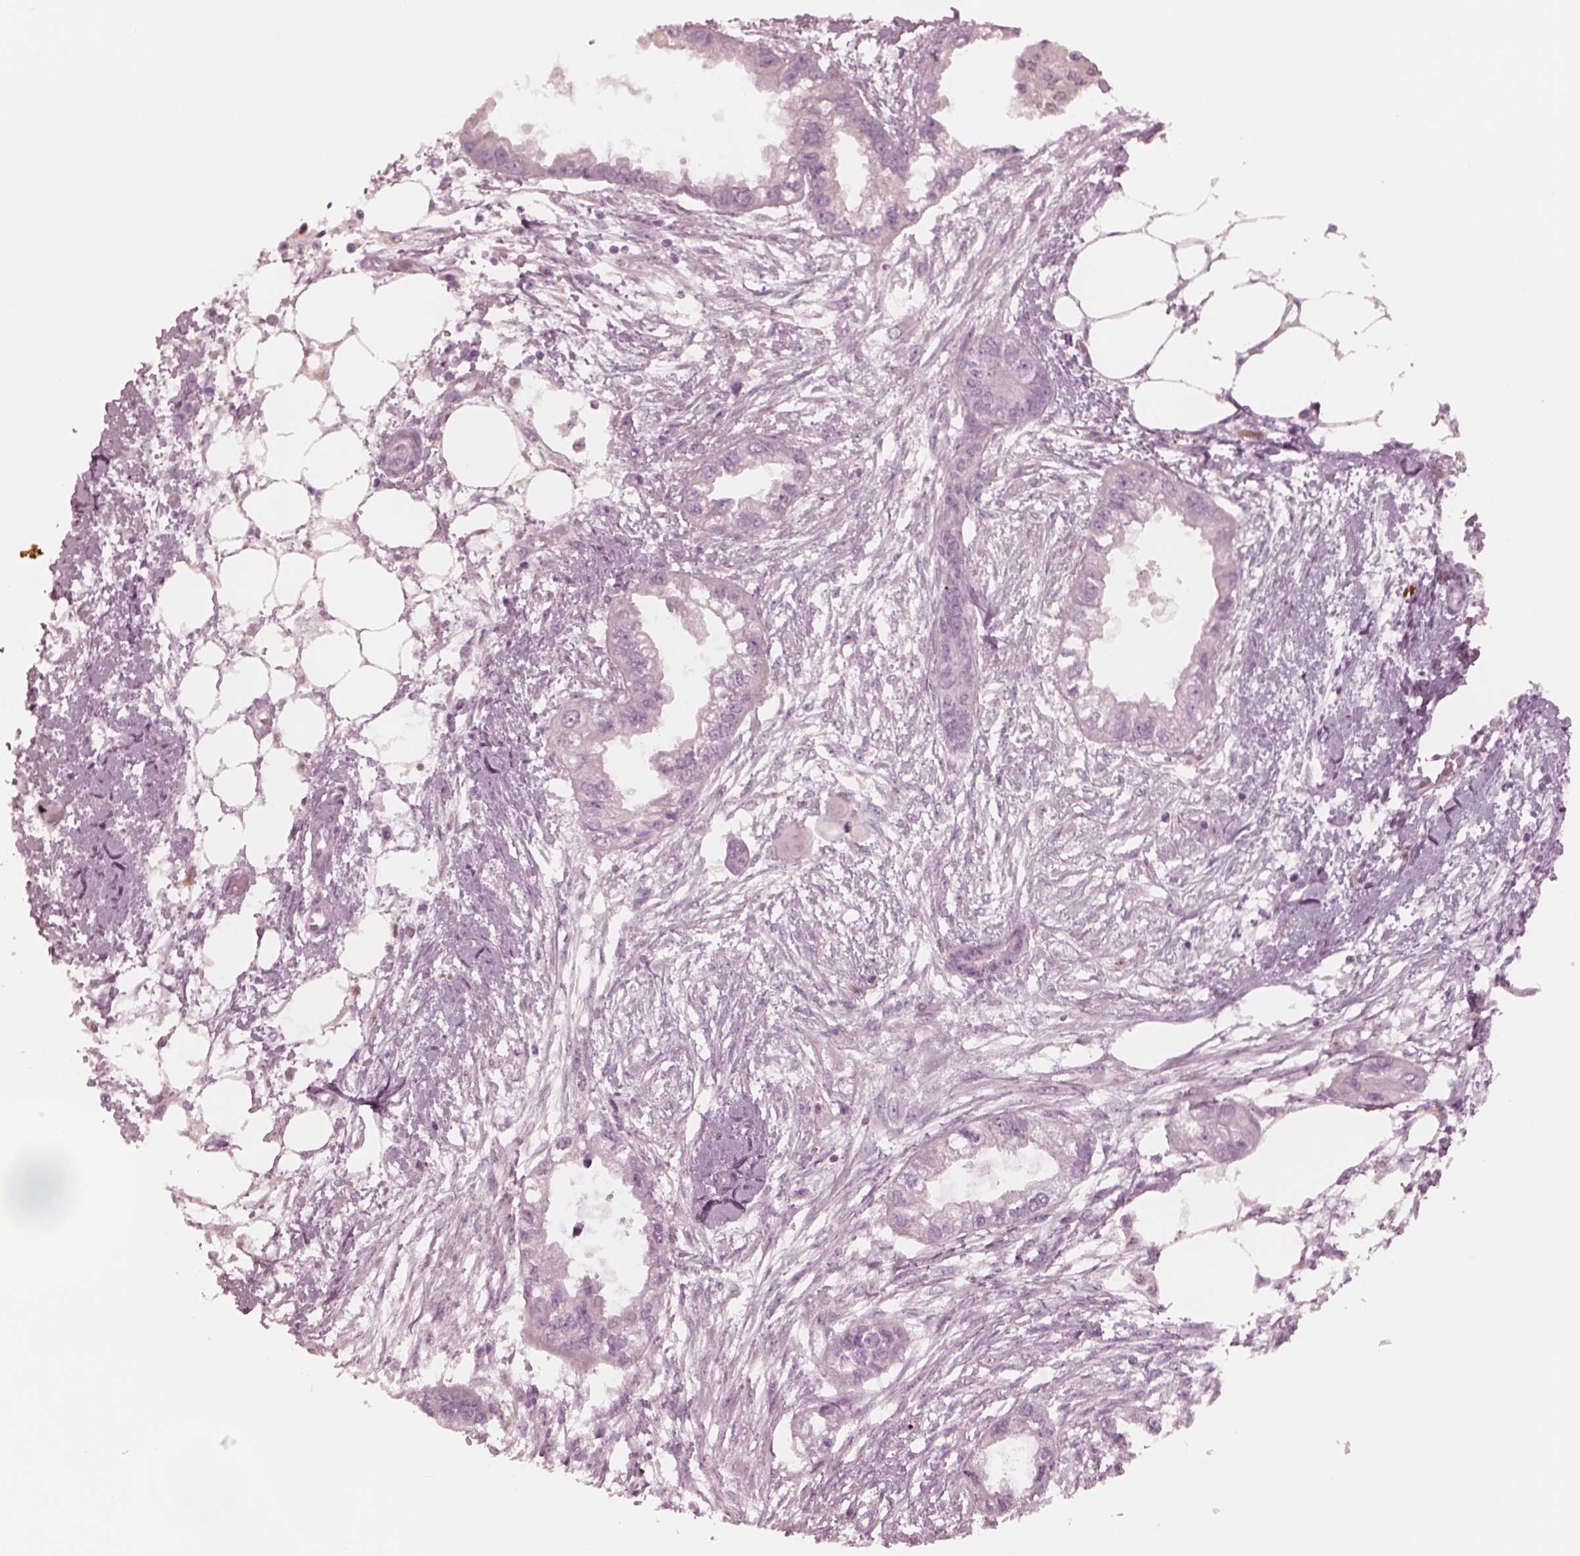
{"staining": {"intensity": "negative", "quantity": "none", "location": "none"}, "tissue": "endometrial cancer", "cell_type": "Tumor cells", "image_type": "cancer", "snomed": [{"axis": "morphology", "description": "Adenocarcinoma, NOS"}, {"axis": "morphology", "description": "Adenocarcinoma, metastatic, NOS"}, {"axis": "topography", "description": "Adipose tissue"}, {"axis": "topography", "description": "Endometrium"}], "caption": "Endometrial metastatic adenocarcinoma stained for a protein using immunohistochemistry shows no staining tumor cells.", "gene": "SLAMF8", "patient": {"sex": "female", "age": 67}}